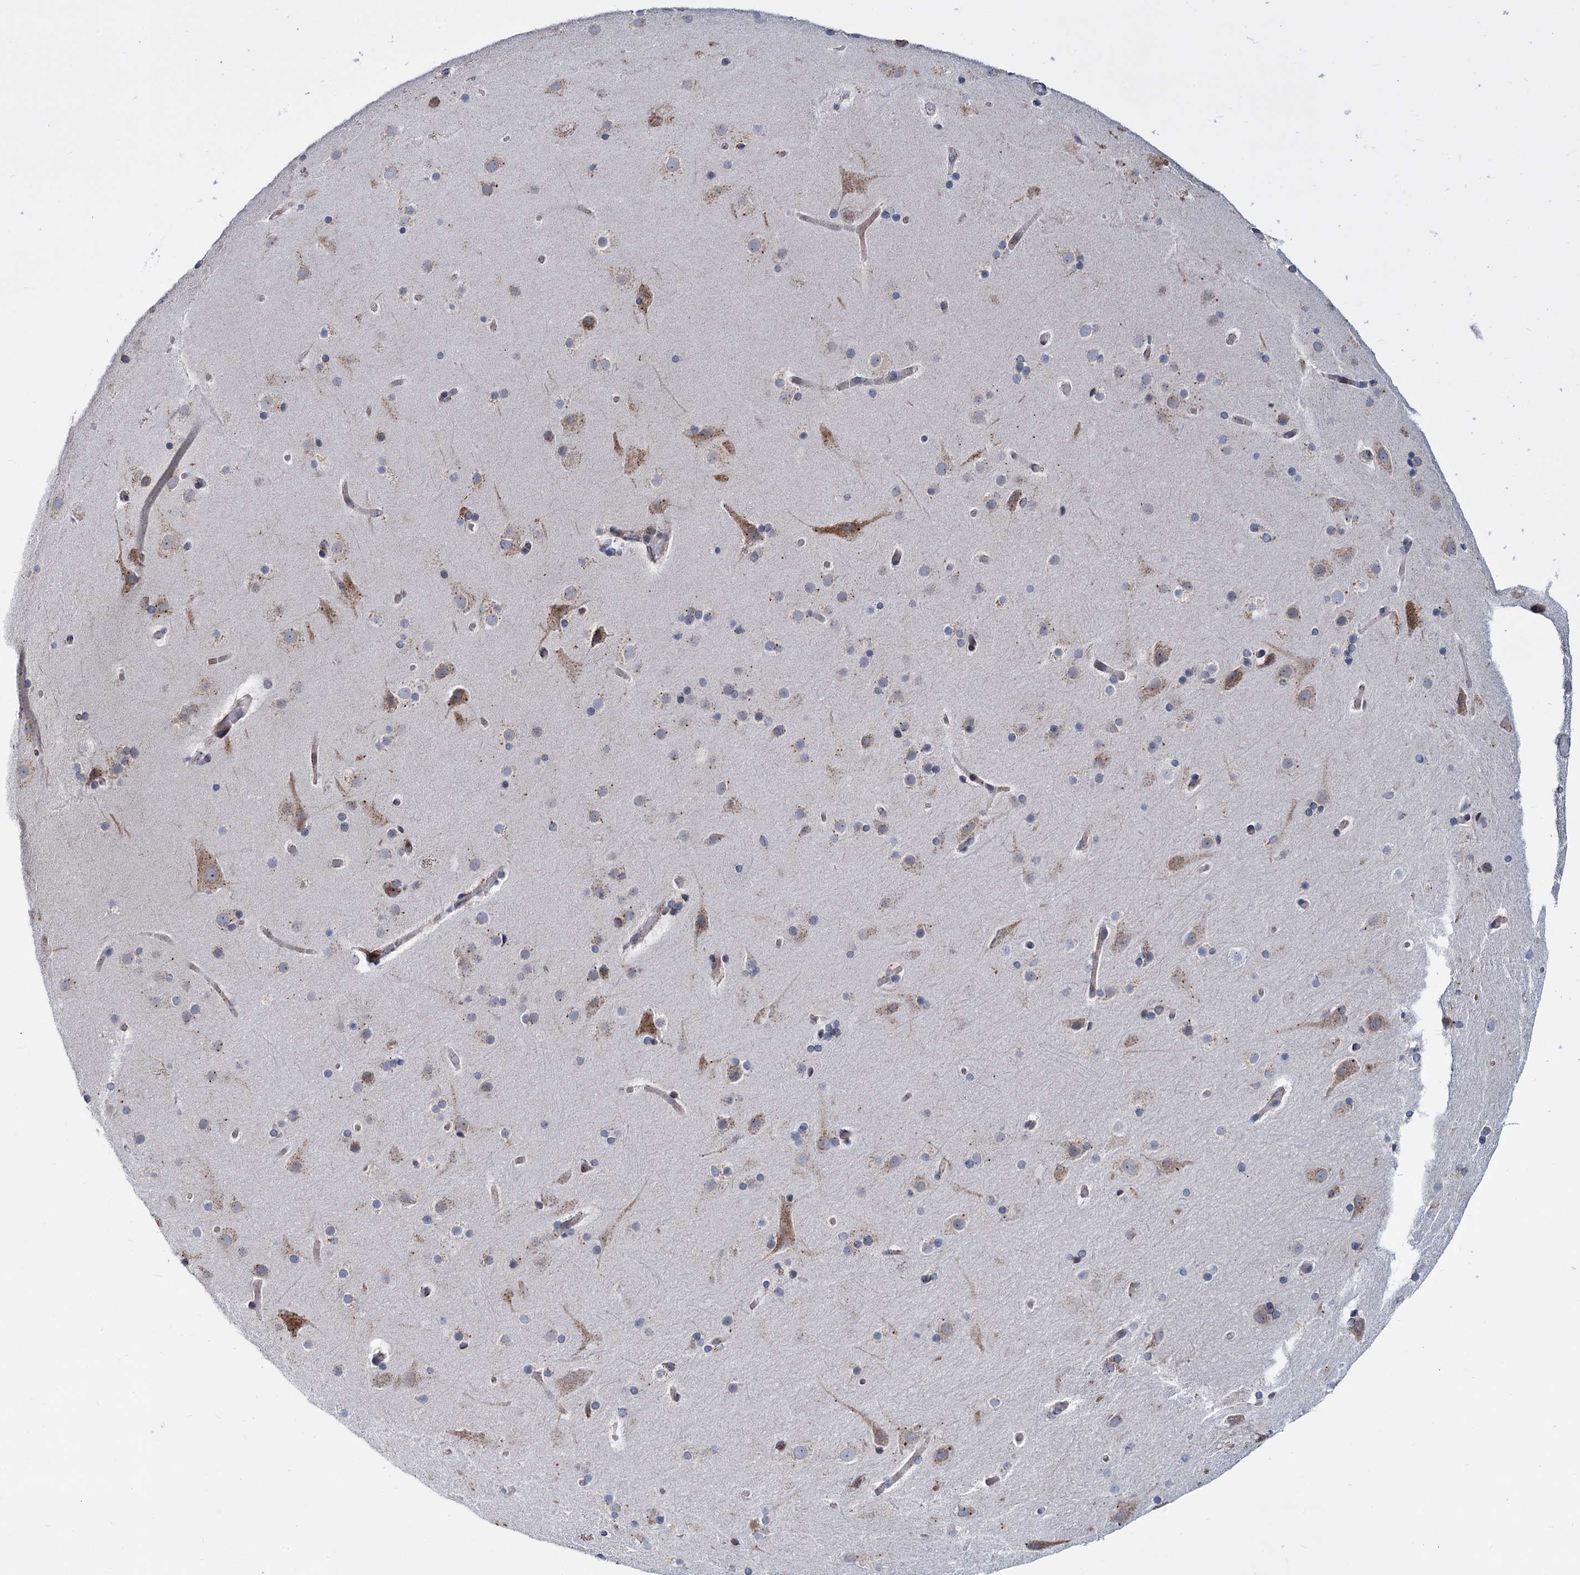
{"staining": {"intensity": "moderate", "quantity": "25%-75%", "location": "cytoplasmic/membranous"}, "tissue": "cerebral cortex", "cell_type": "Endothelial cells", "image_type": "normal", "snomed": [{"axis": "morphology", "description": "Normal tissue, NOS"}, {"axis": "topography", "description": "Cerebral cortex"}], "caption": "The immunohistochemical stain shows moderate cytoplasmic/membranous expression in endothelial cells of normal cerebral cortex. The staining was performed using DAB (3,3'-diaminobenzidine) to visualize the protein expression in brown, while the nuclei were stained in blue with hematoxylin (Magnification: 20x).", "gene": "SUPT20H", "patient": {"sex": "male", "age": 57}}